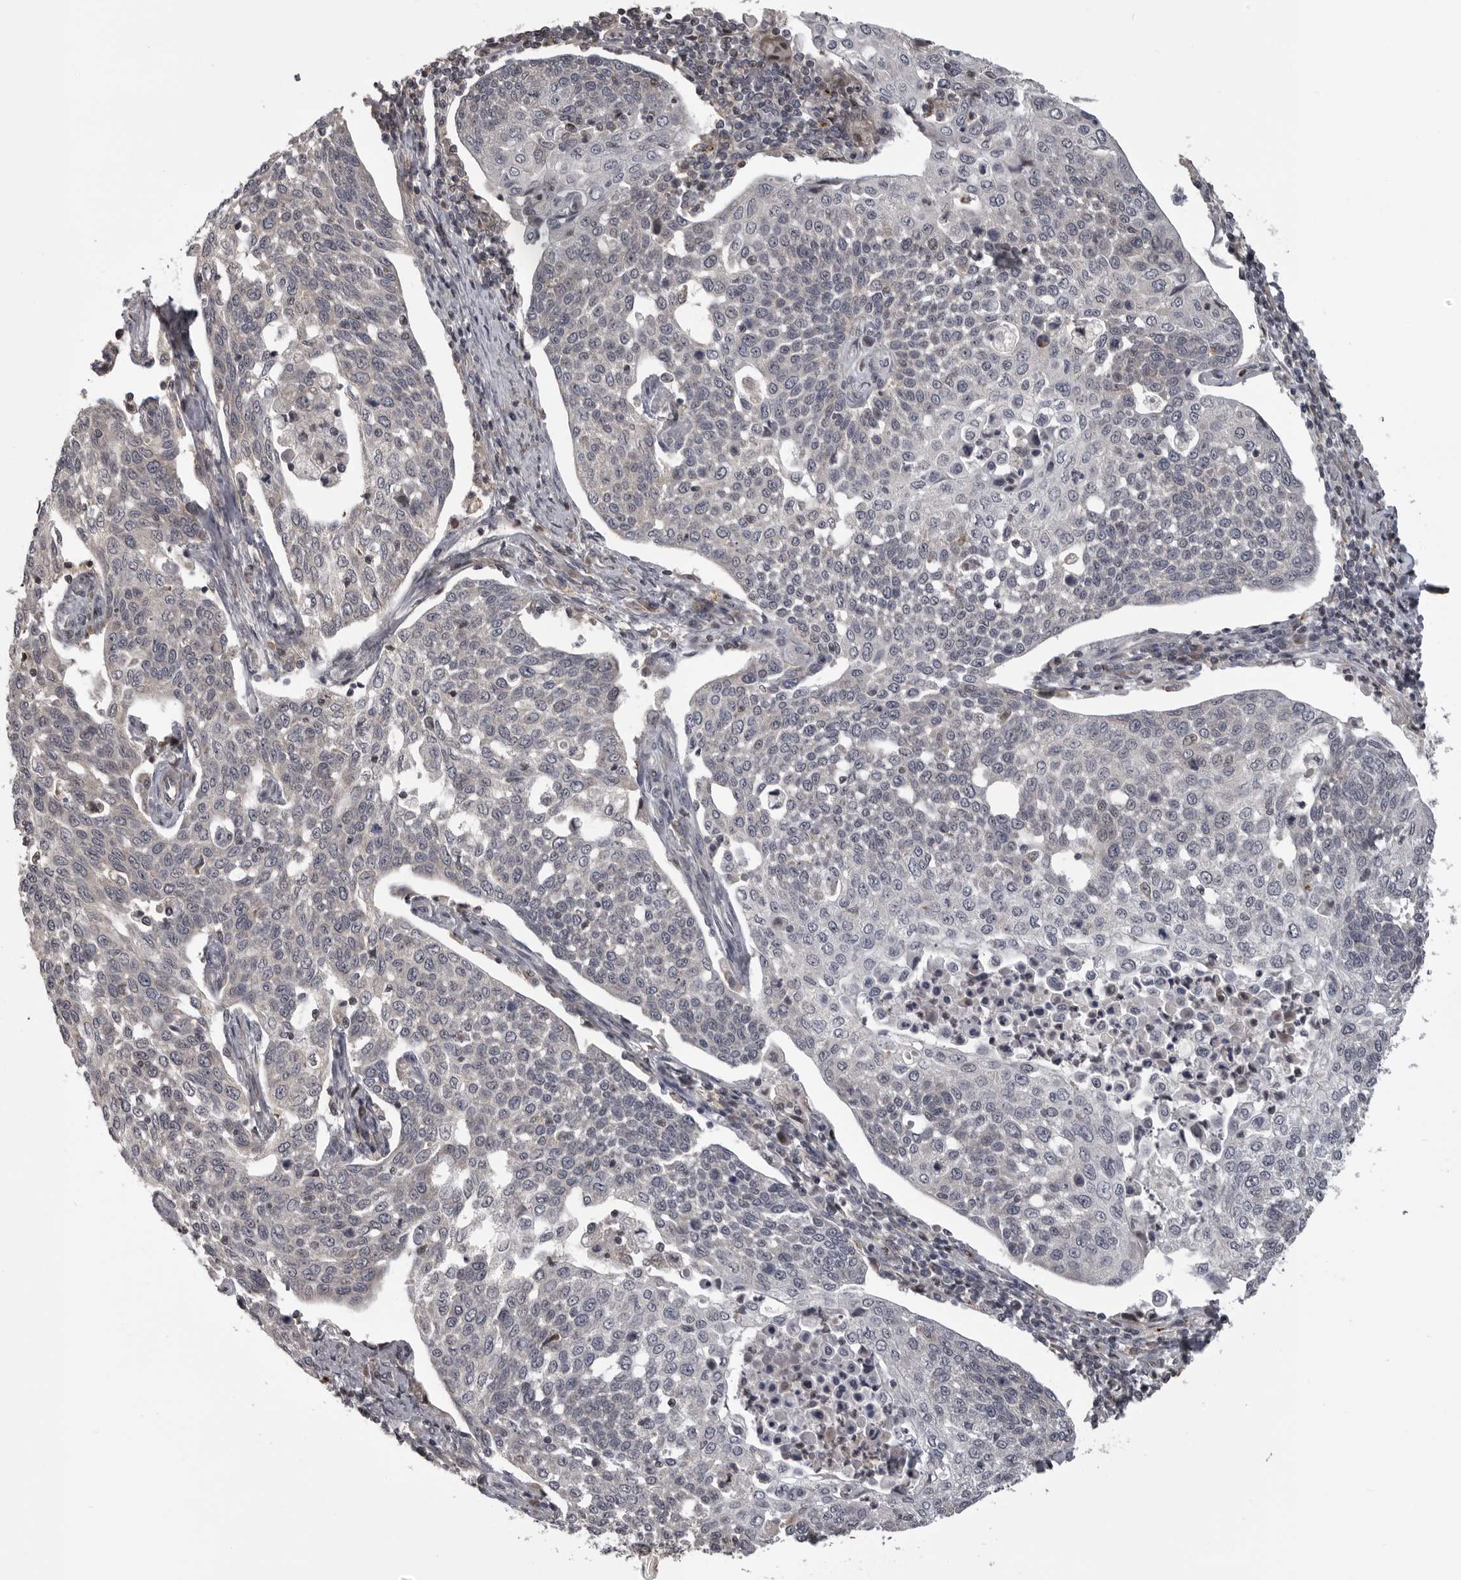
{"staining": {"intensity": "negative", "quantity": "none", "location": "none"}, "tissue": "cervical cancer", "cell_type": "Tumor cells", "image_type": "cancer", "snomed": [{"axis": "morphology", "description": "Squamous cell carcinoma, NOS"}, {"axis": "topography", "description": "Cervix"}], "caption": "Immunohistochemistry micrograph of human cervical cancer stained for a protein (brown), which demonstrates no expression in tumor cells. Brightfield microscopy of IHC stained with DAB (brown) and hematoxylin (blue), captured at high magnification.", "gene": "ZNRF1", "patient": {"sex": "female", "age": 34}}